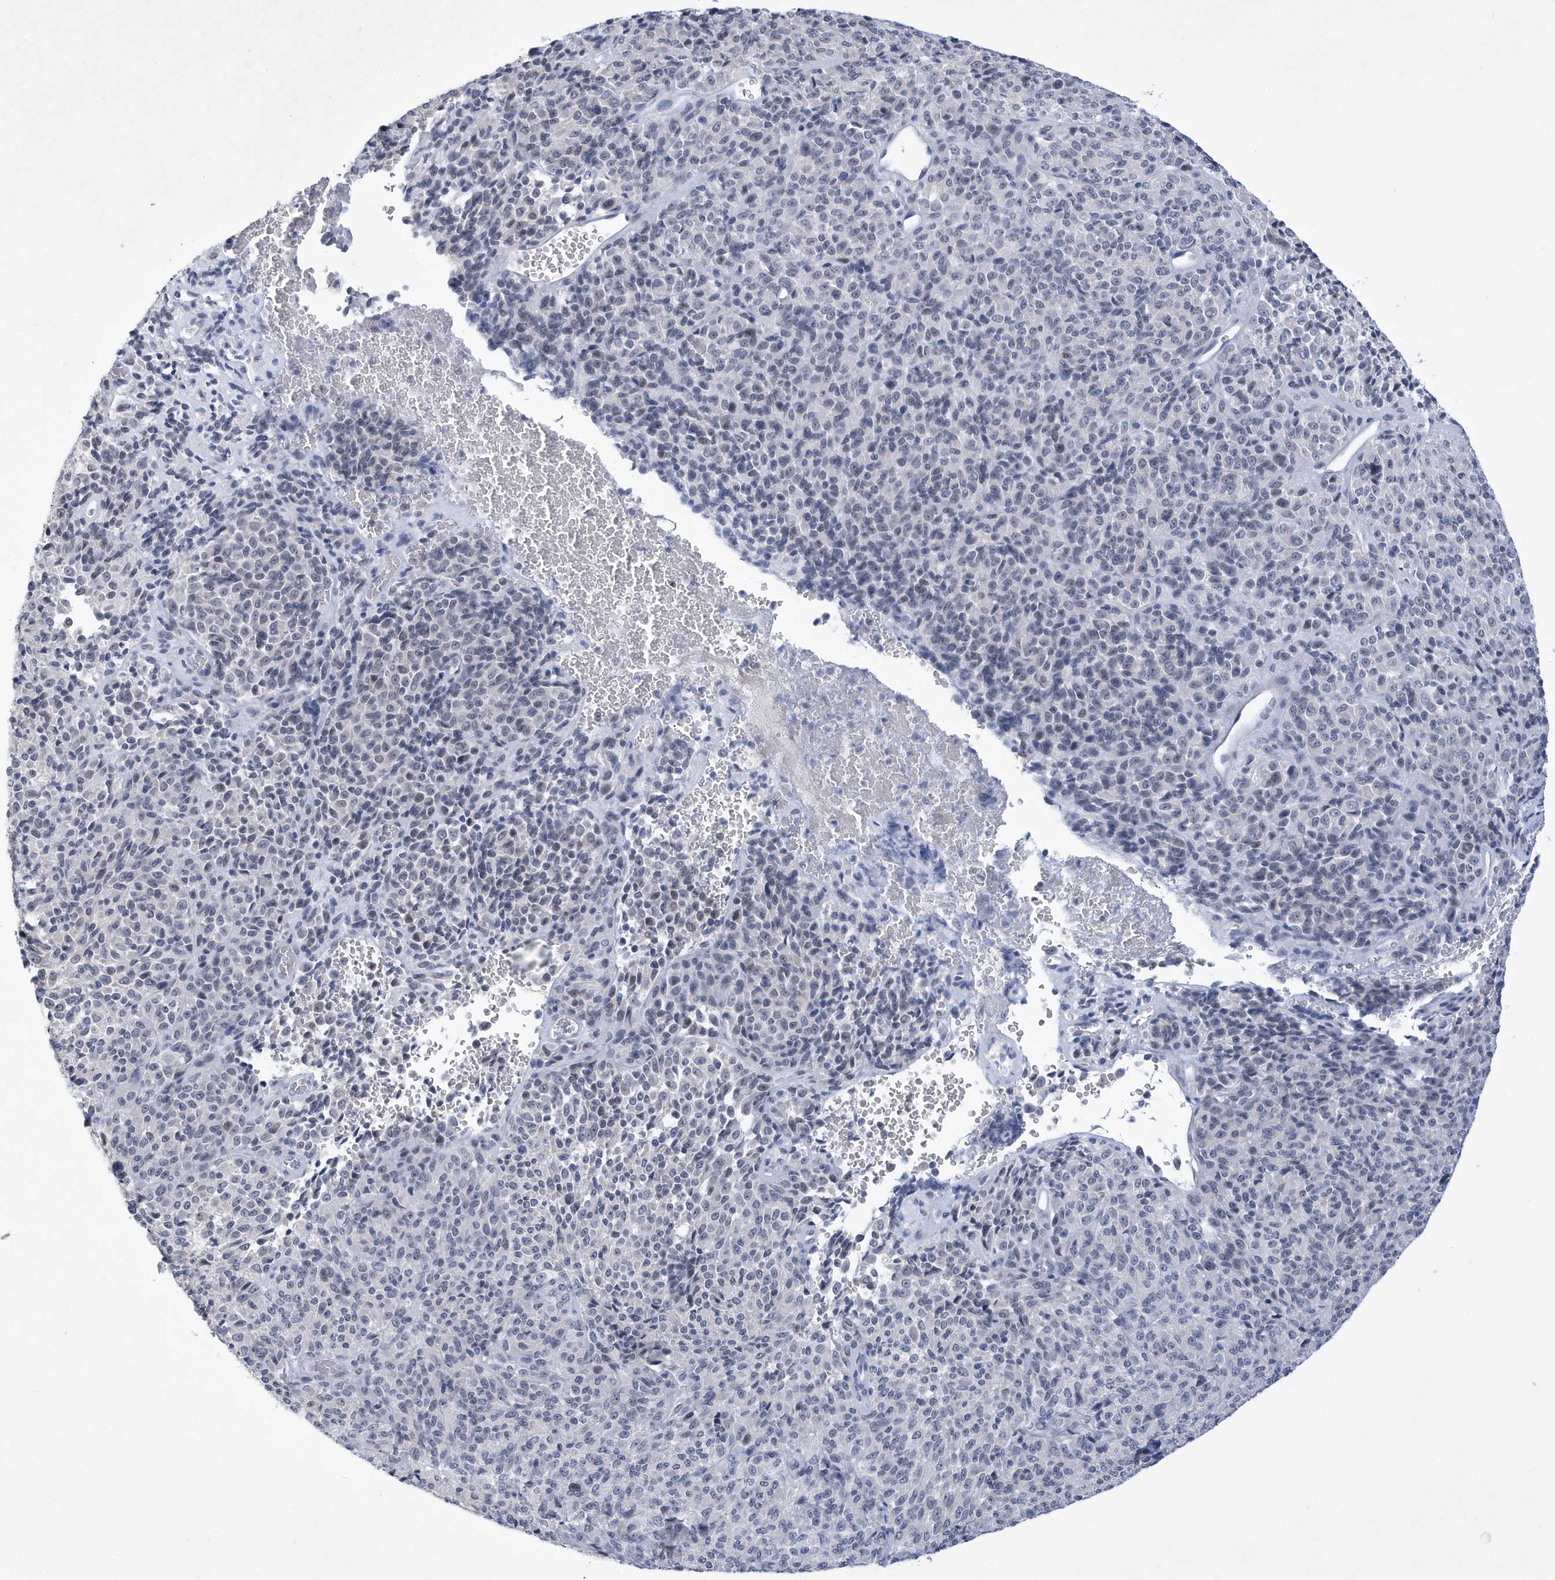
{"staining": {"intensity": "negative", "quantity": "none", "location": "none"}, "tissue": "melanoma", "cell_type": "Tumor cells", "image_type": "cancer", "snomed": [{"axis": "morphology", "description": "Malignant melanoma, Metastatic site"}, {"axis": "topography", "description": "Brain"}], "caption": "DAB (3,3'-diaminobenzidine) immunohistochemical staining of malignant melanoma (metastatic site) displays no significant positivity in tumor cells.", "gene": "SRGAP3", "patient": {"sex": "female", "age": 56}}